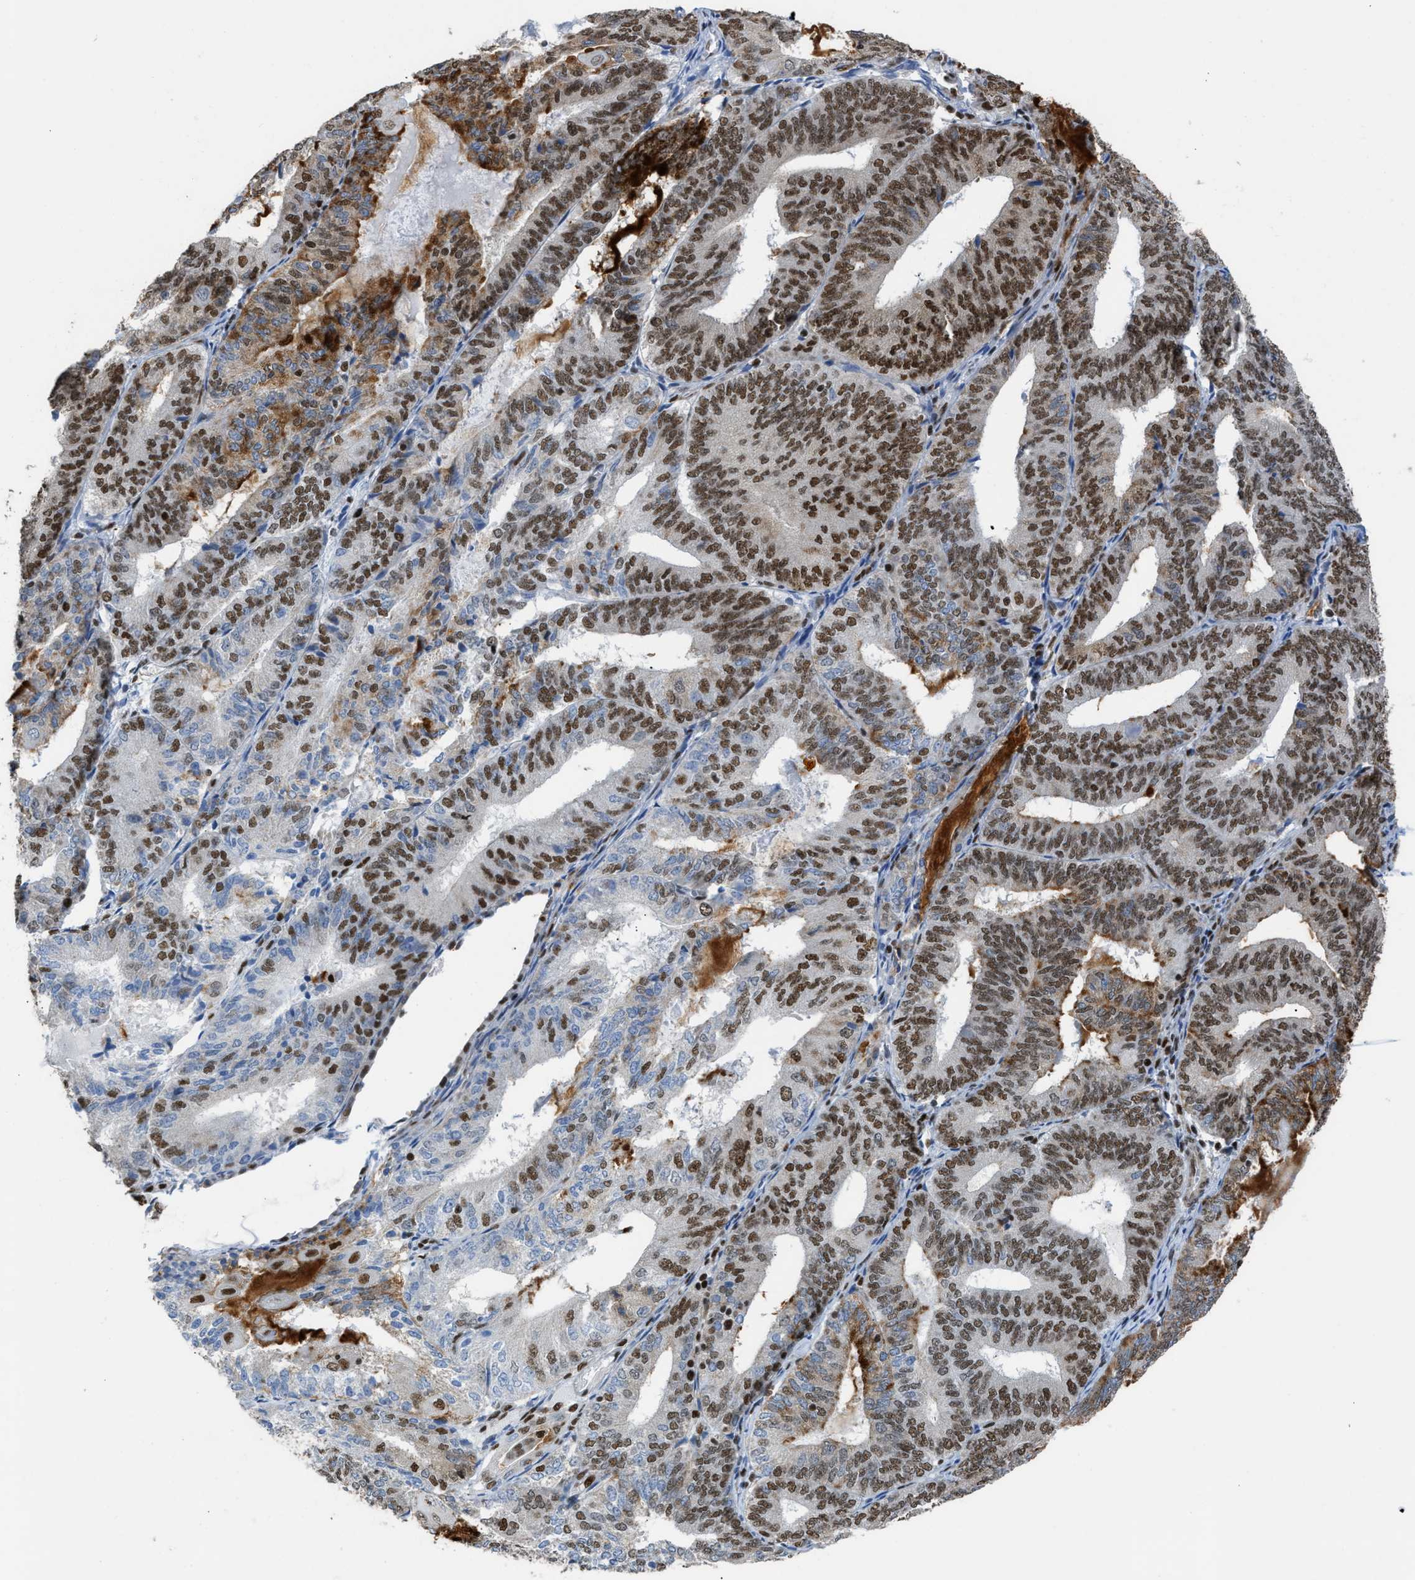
{"staining": {"intensity": "strong", "quantity": ">75%", "location": "cytoplasmic/membranous,nuclear"}, "tissue": "endometrial cancer", "cell_type": "Tumor cells", "image_type": "cancer", "snomed": [{"axis": "morphology", "description": "Adenocarcinoma, NOS"}, {"axis": "topography", "description": "Endometrium"}], "caption": "This histopathology image exhibits immunohistochemistry staining of human endometrial adenocarcinoma, with high strong cytoplasmic/membranous and nuclear positivity in about >75% of tumor cells.", "gene": "SCAF4", "patient": {"sex": "female", "age": 81}}